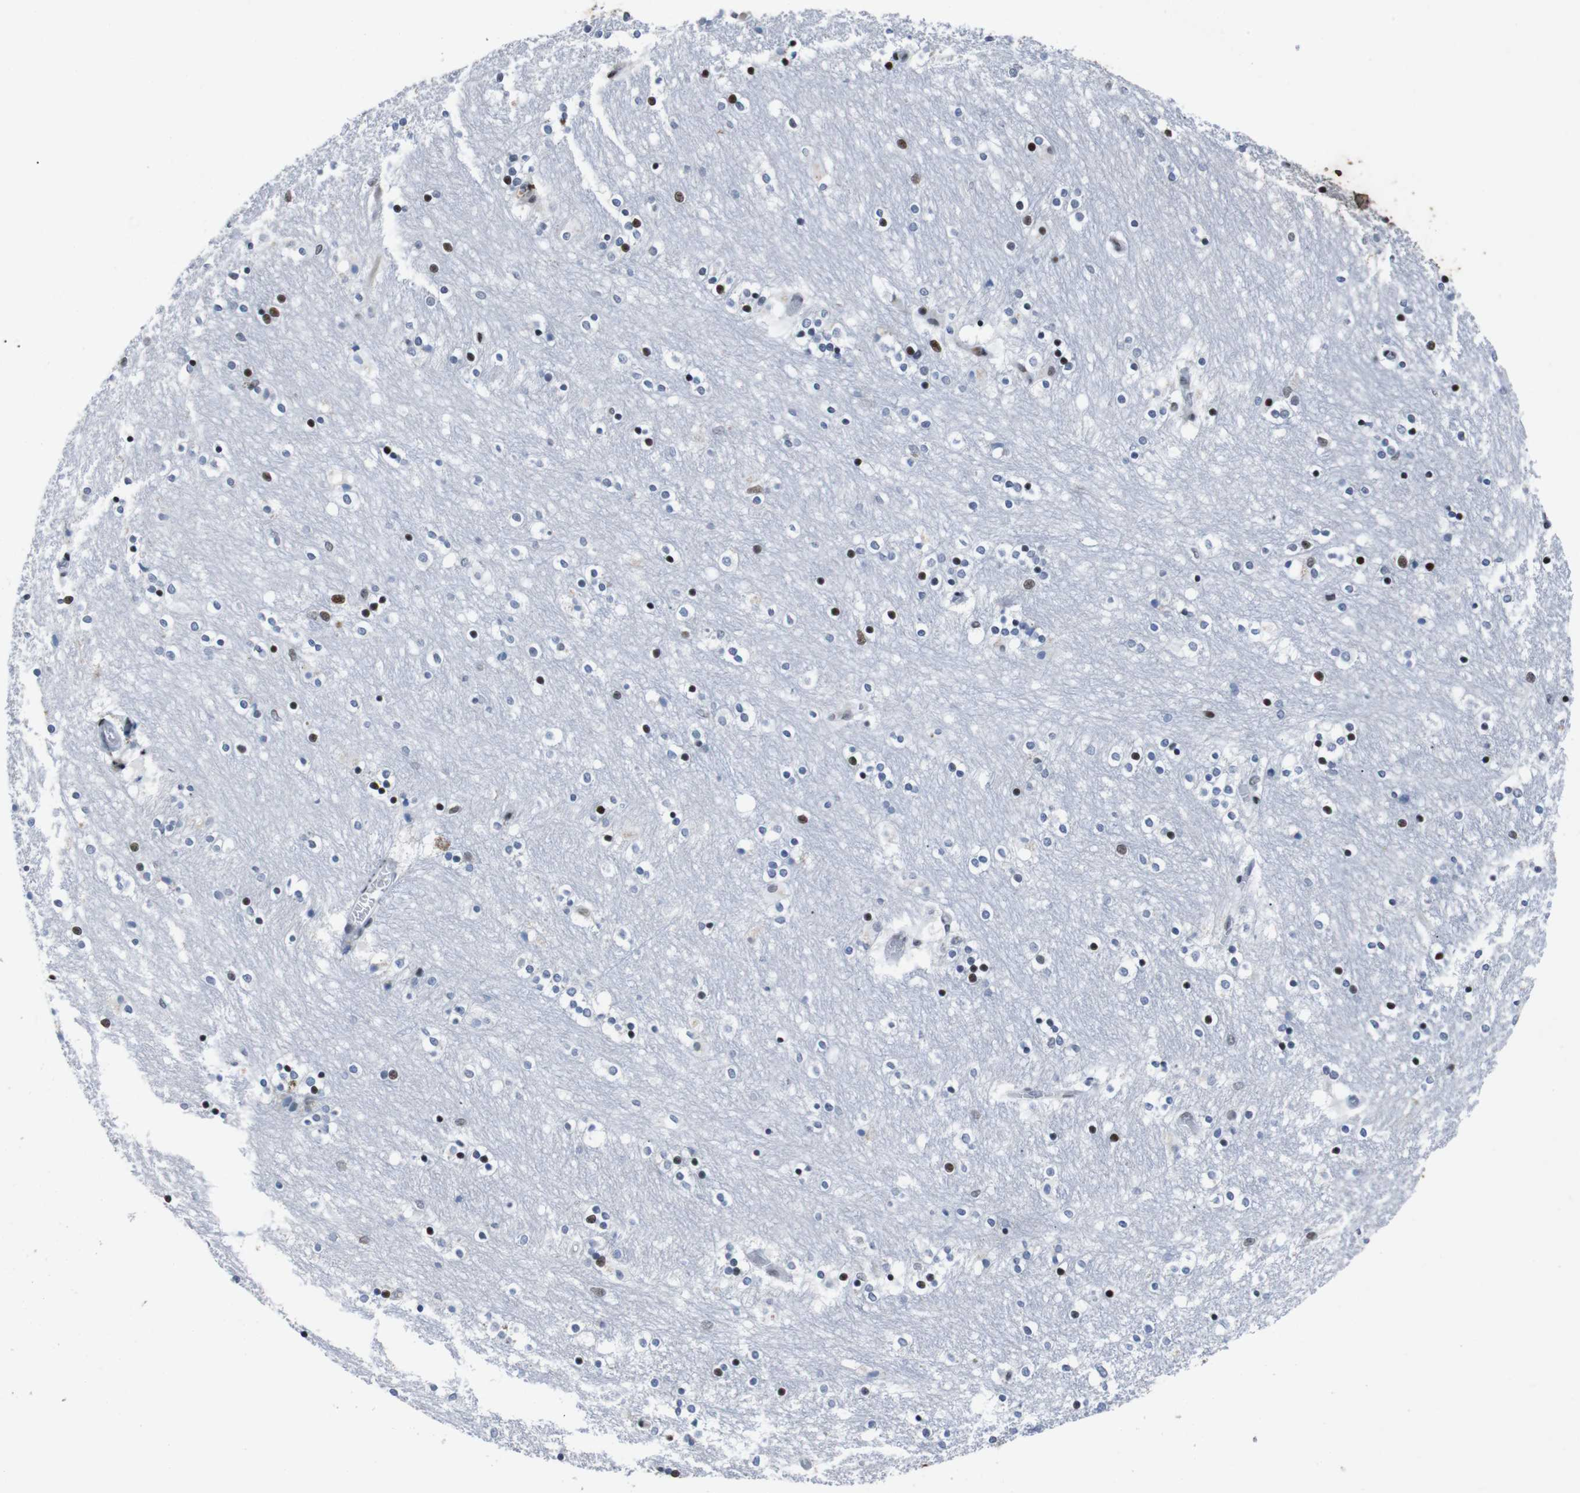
{"staining": {"intensity": "strong", "quantity": "25%-75%", "location": "nuclear"}, "tissue": "caudate", "cell_type": "Glial cells", "image_type": "normal", "snomed": [{"axis": "morphology", "description": "Normal tissue, NOS"}, {"axis": "topography", "description": "Lateral ventricle wall"}], "caption": "Glial cells reveal high levels of strong nuclear expression in about 25%-75% of cells in benign caudate. (IHC, brightfield microscopy, high magnification).", "gene": "PIP4P2", "patient": {"sex": "female", "age": 54}}